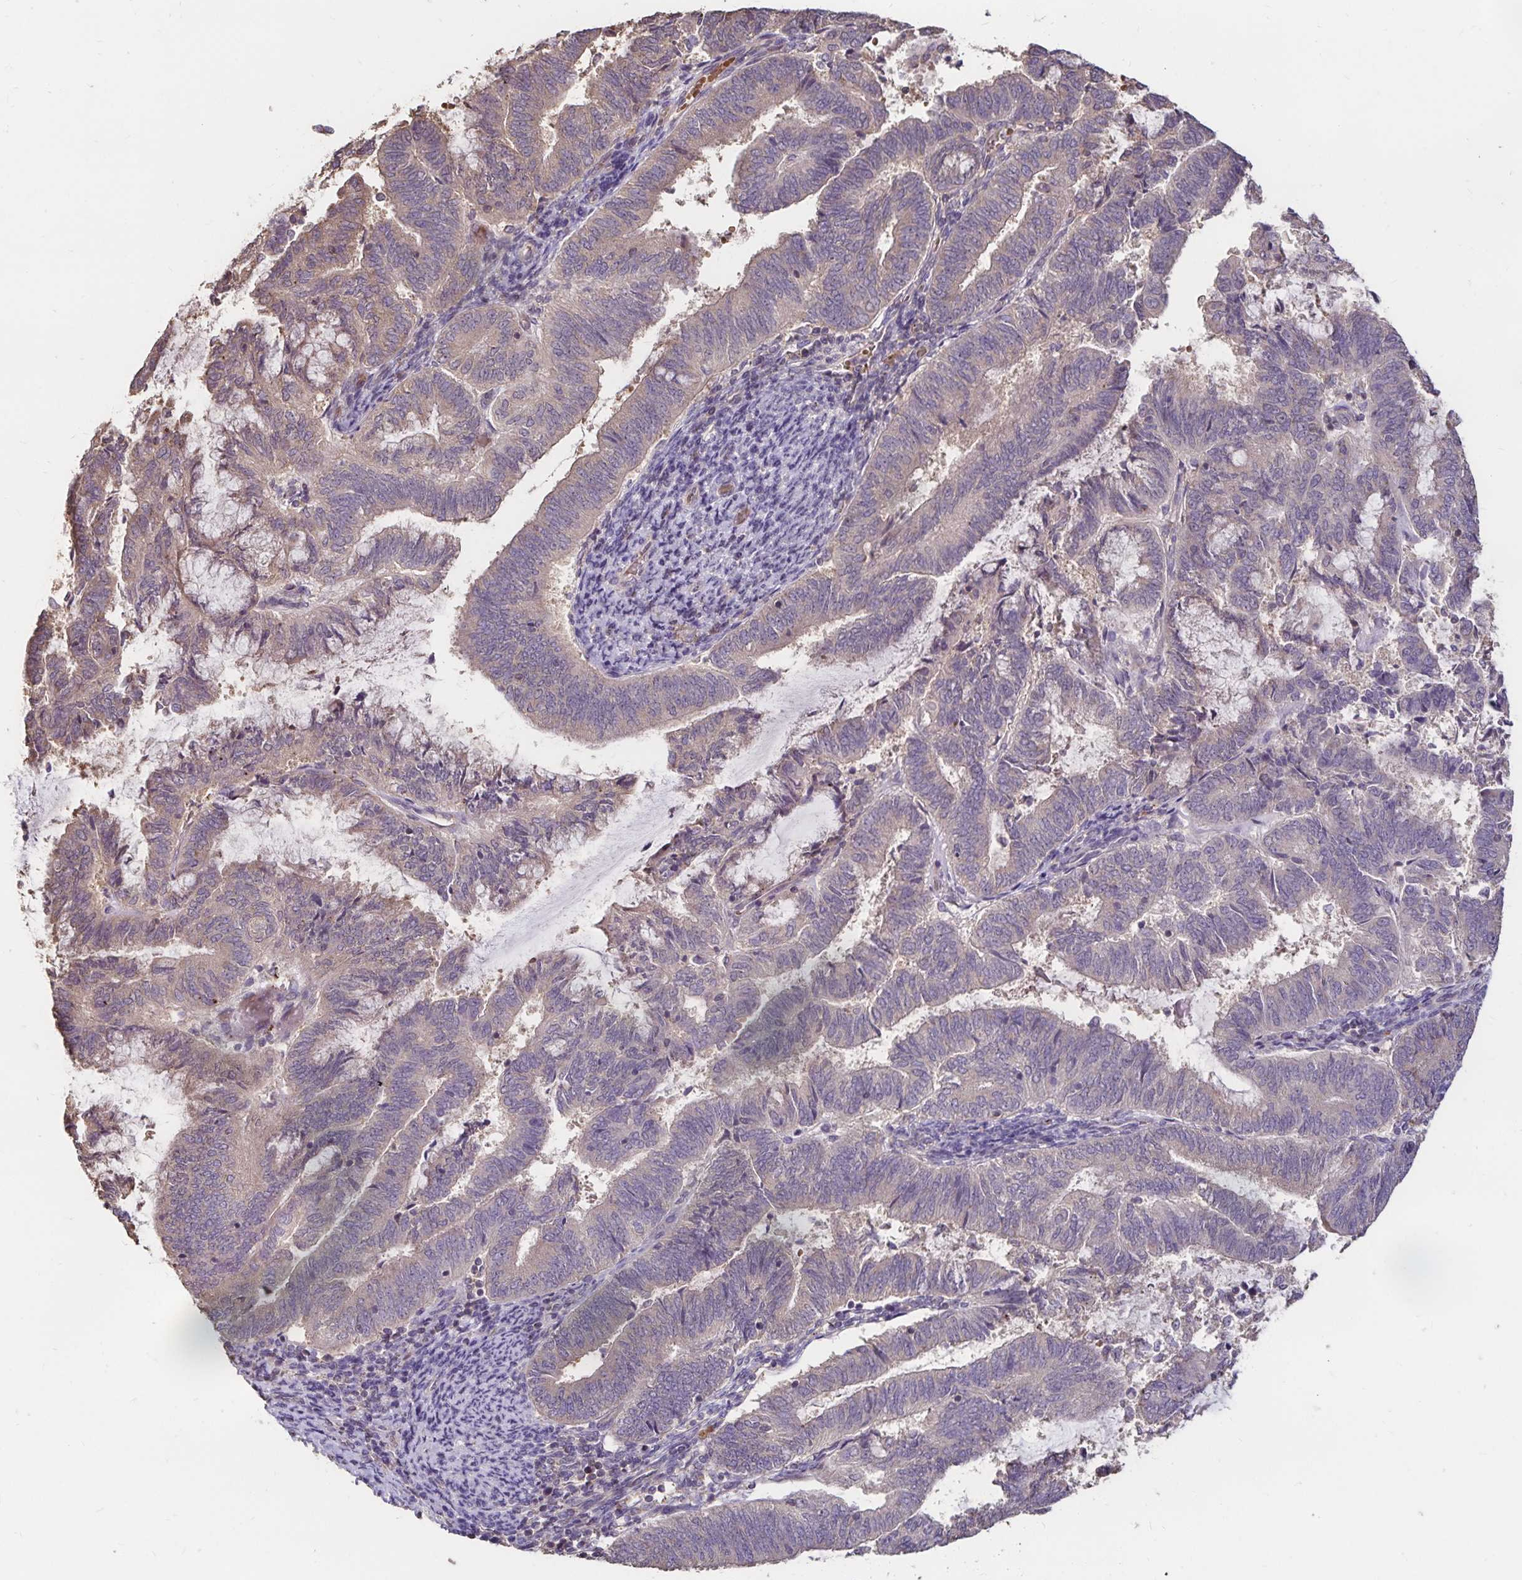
{"staining": {"intensity": "weak", "quantity": "25%-75%", "location": "cytoplasmic/membranous"}, "tissue": "endometrial cancer", "cell_type": "Tumor cells", "image_type": "cancer", "snomed": [{"axis": "morphology", "description": "Adenocarcinoma, NOS"}, {"axis": "topography", "description": "Endometrium"}], "caption": "The micrograph reveals a brown stain indicating the presence of a protein in the cytoplasmic/membranous of tumor cells in endometrial adenocarcinoma.", "gene": "EMC10", "patient": {"sex": "female", "age": 65}}